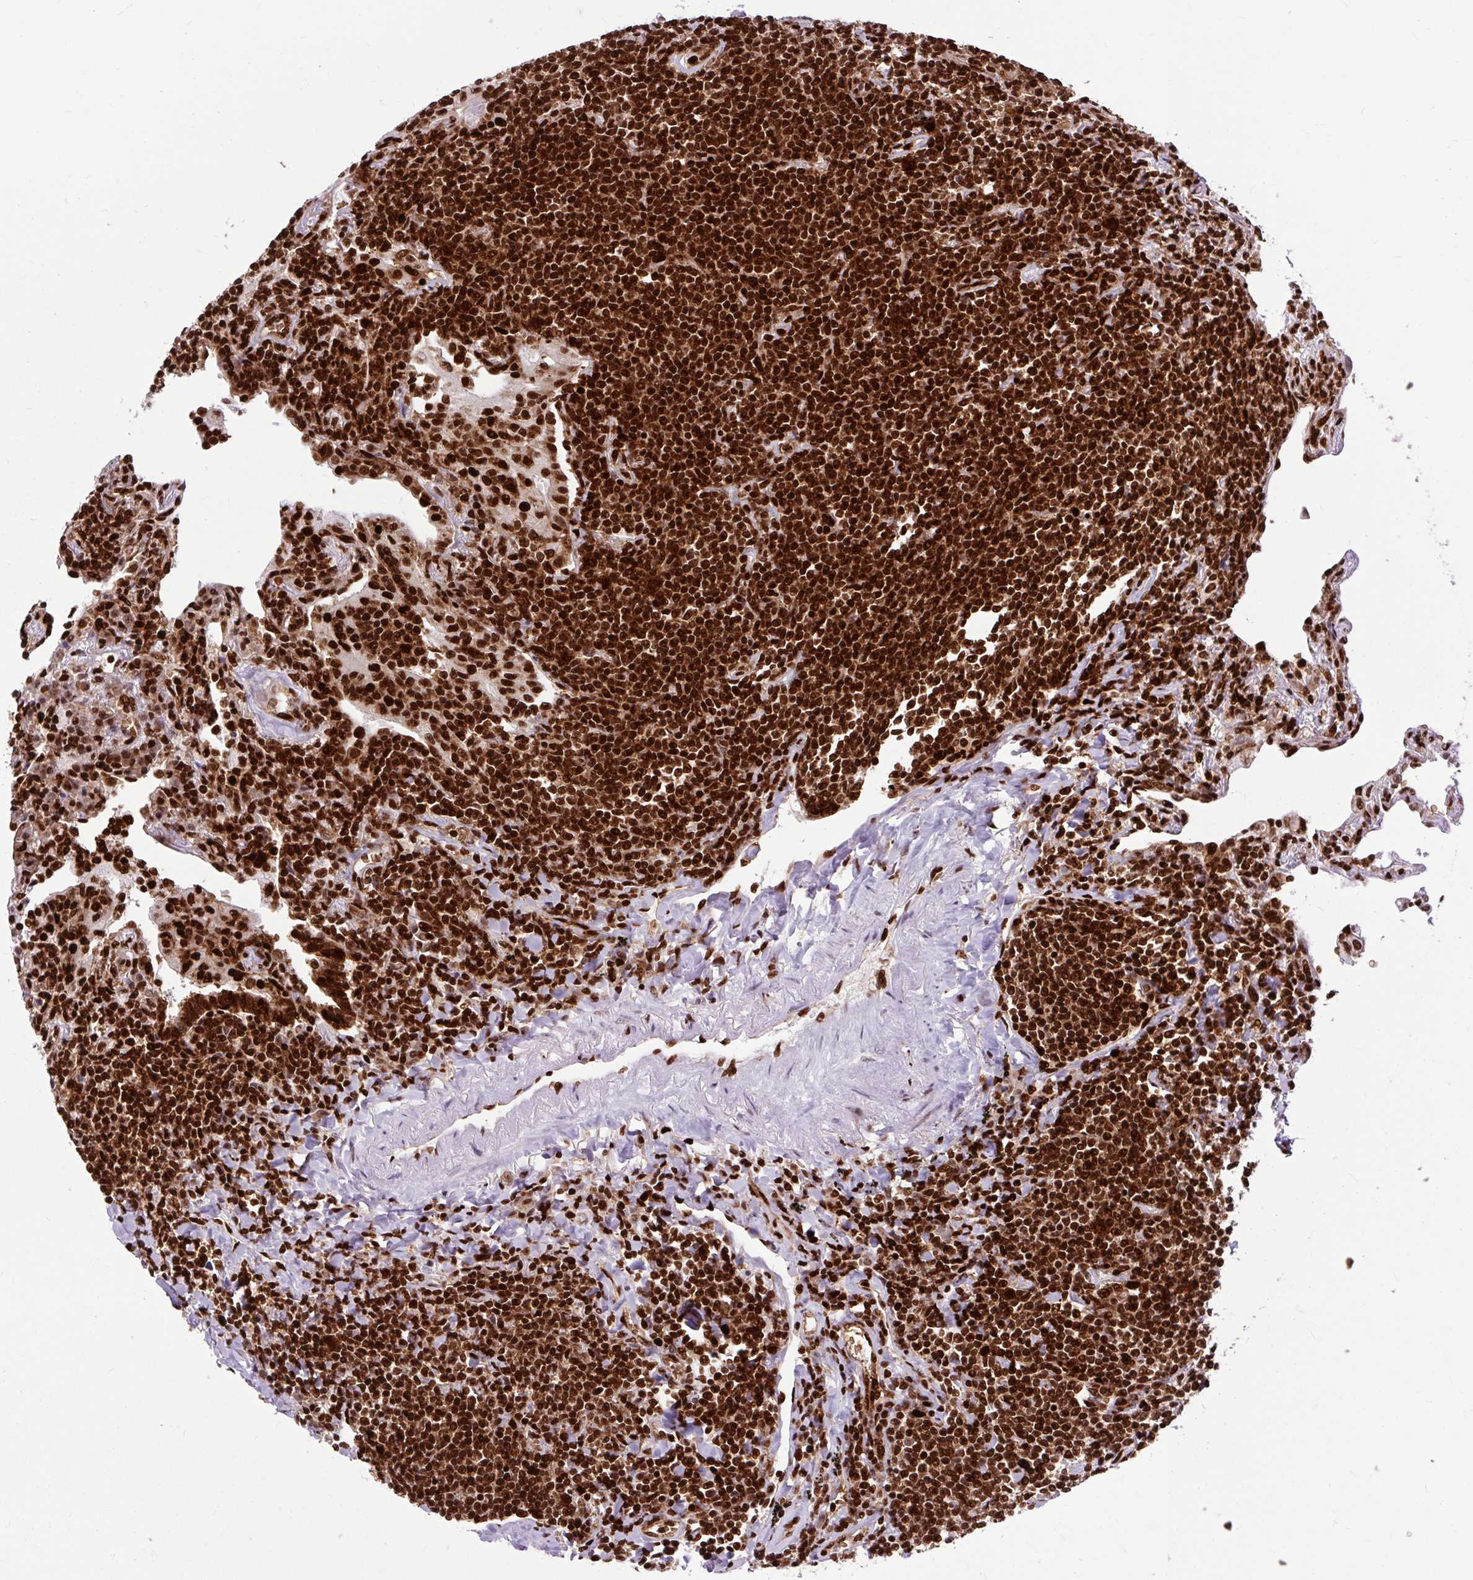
{"staining": {"intensity": "strong", "quantity": ">75%", "location": "nuclear"}, "tissue": "lymphoma", "cell_type": "Tumor cells", "image_type": "cancer", "snomed": [{"axis": "morphology", "description": "Malignant lymphoma, non-Hodgkin's type, Low grade"}, {"axis": "topography", "description": "Lung"}], "caption": "Low-grade malignant lymphoma, non-Hodgkin's type stained with a protein marker demonstrates strong staining in tumor cells.", "gene": "FUS", "patient": {"sex": "female", "age": 71}}